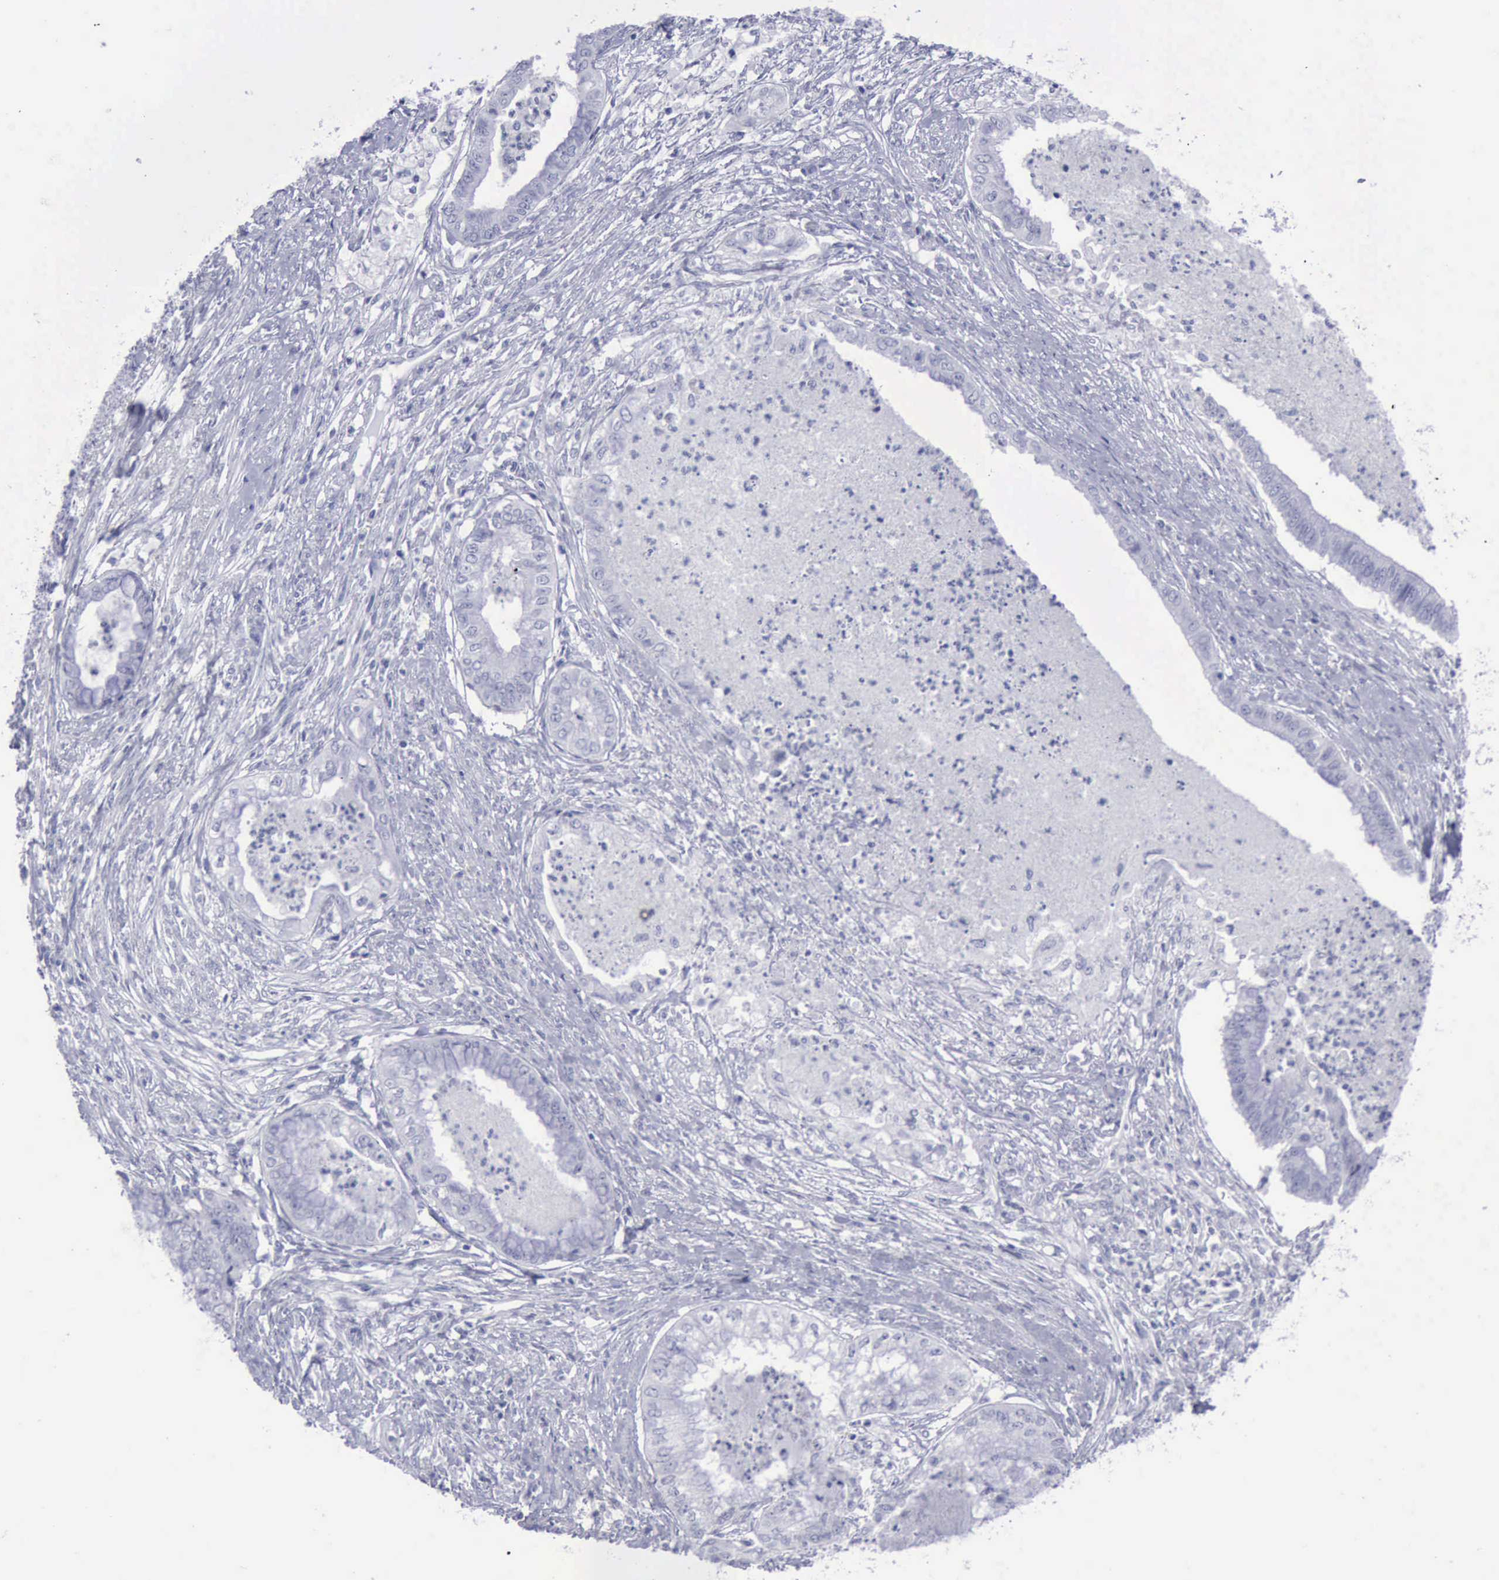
{"staining": {"intensity": "negative", "quantity": "none", "location": "none"}, "tissue": "endometrial cancer", "cell_type": "Tumor cells", "image_type": "cancer", "snomed": [{"axis": "morphology", "description": "Necrosis, NOS"}, {"axis": "morphology", "description": "Adenocarcinoma, NOS"}, {"axis": "topography", "description": "Endometrium"}], "caption": "Immunohistochemistry image of human endometrial cancer stained for a protein (brown), which shows no staining in tumor cells.", "gene": "KRT13", "patient": {"sex": "female", "age": 79}}